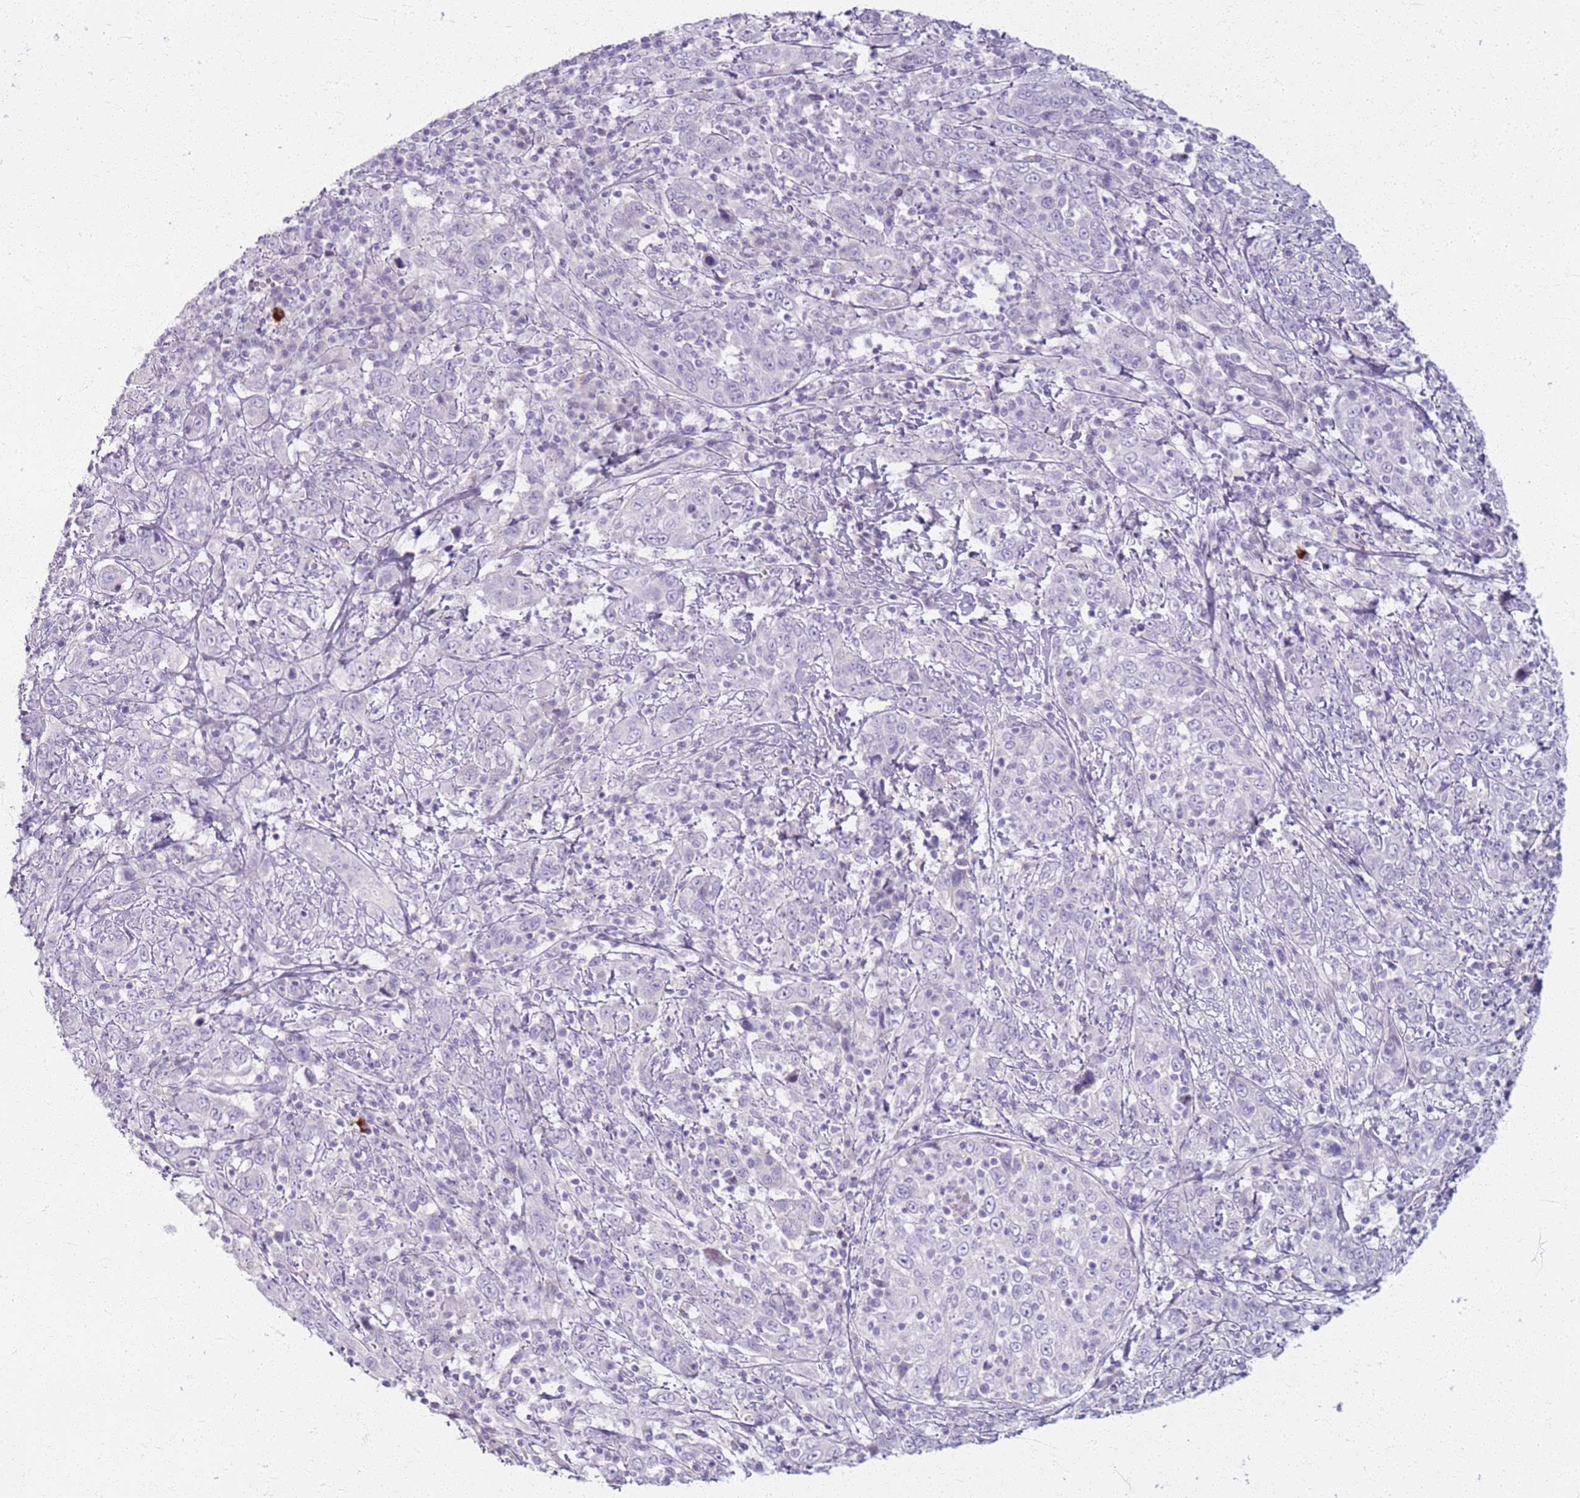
{"staining": {"intensity": "negative", "quantity": "none", "location": "none"}, "tissue": "cervical cancer", "cell_type": "Tumor cells", "image_type": "cancer", "snomed": [{"axis": "morphology", "description": "Squamous cell carcinoma, NOS"}, {"axis": "topography", "description": "Cervix"}], "caption": "IHC micrograph of neoplastic tissue: human cervical cancer (squamous cell carcinoma) stained with DAB exhibits no significant protein expression in tumor cells.", "gene": "CSRP3", "patient": {"sex": "female", "age": 46}}